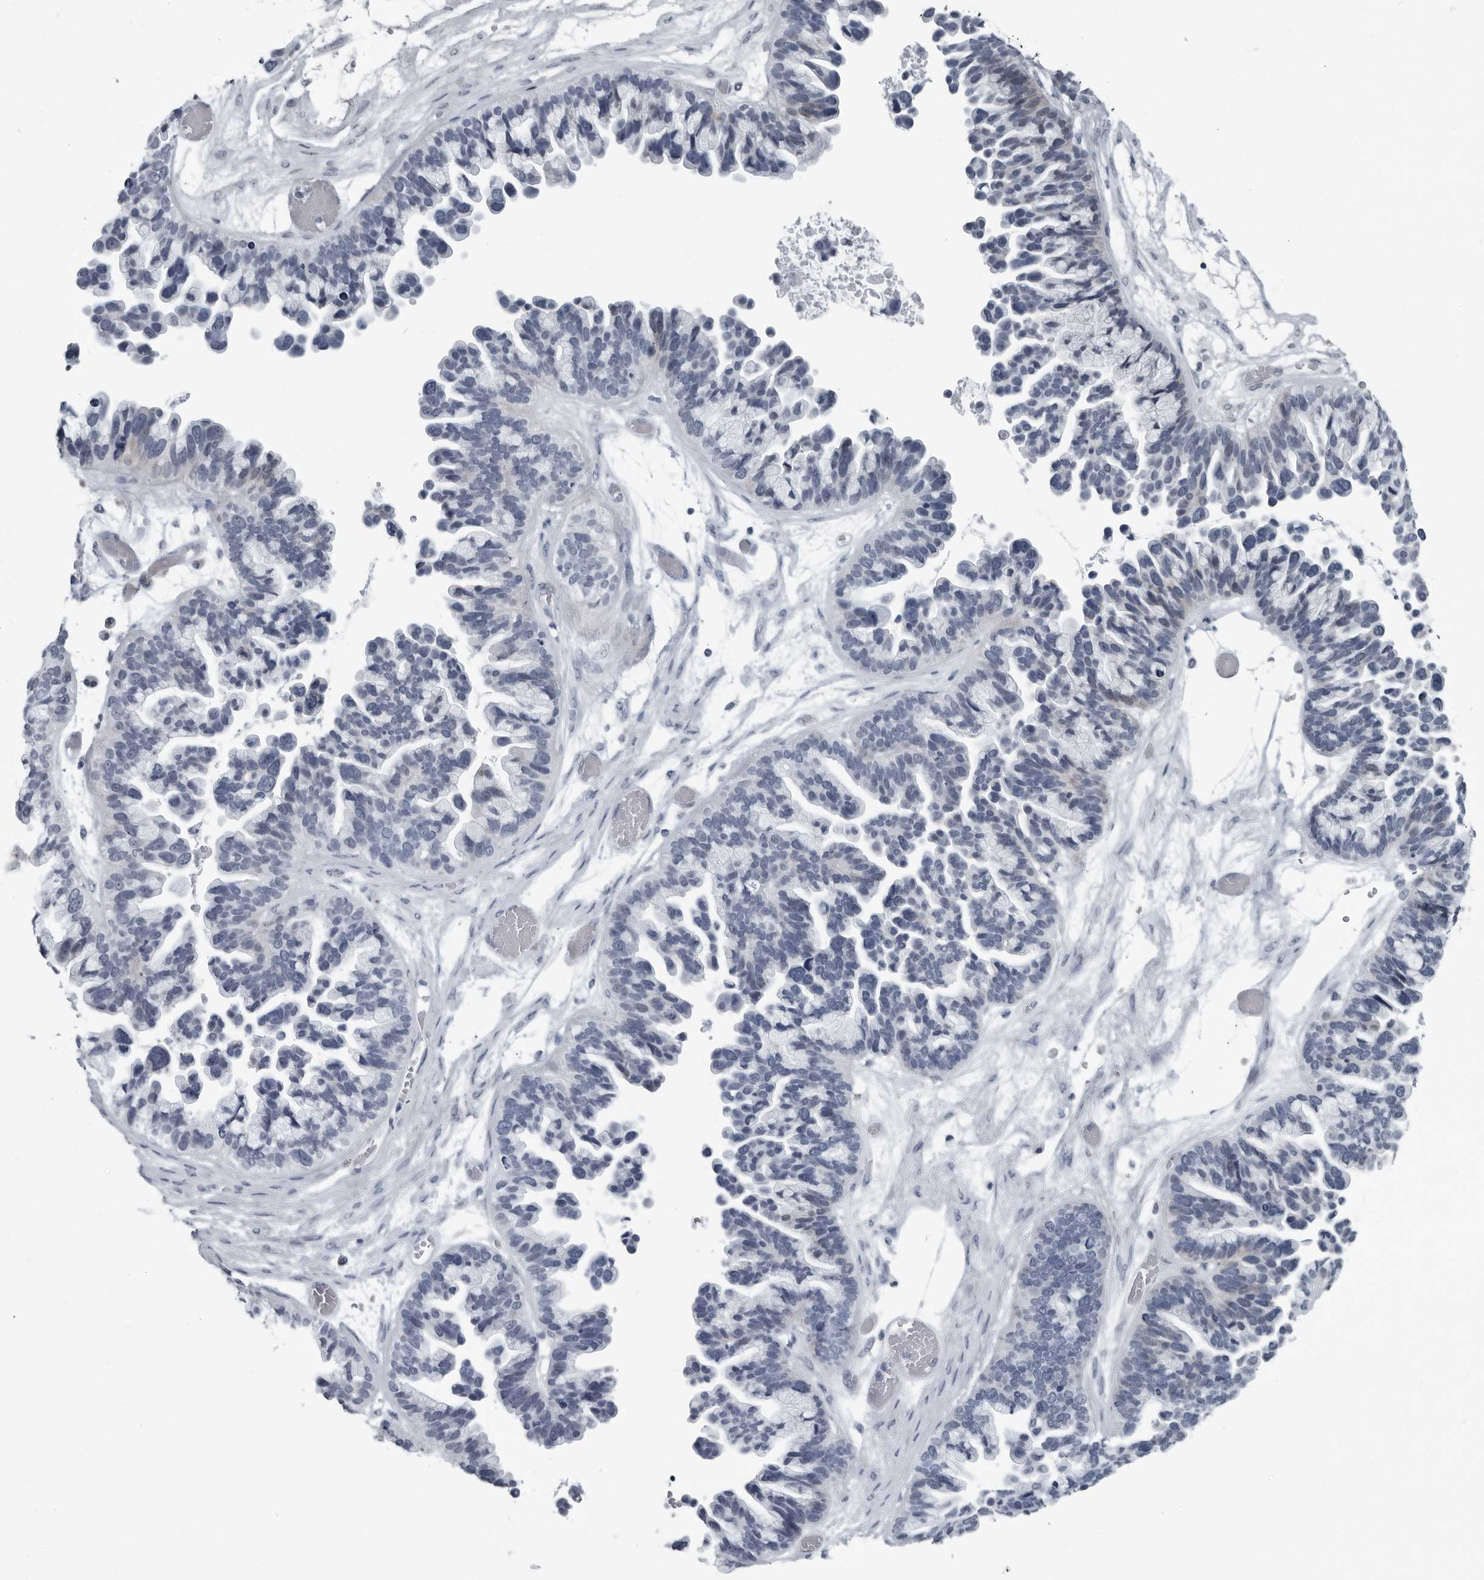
{"staining": {"intensity": "negative", "quantity": "none", "location": "none"}, "tissue": "ovarian cancer", "cell_type": "Tumor cells", "image_type": "cancer", "snomed": [{"axis": "morphology", "description": "Cystadenocarcinoma, serous, NOS"}, {"axis": "topography", "description": "Ovary"}], "caption": "Immunohistochemistry (IHC) micrograph of neoplastic tissue: human ovarian serous cystadenocarcinoma stained with DAB exhibits no significant protein staining in tumor cells.", "gene": "PDCD11", "patient": {"sex": "female", "age": 56}}